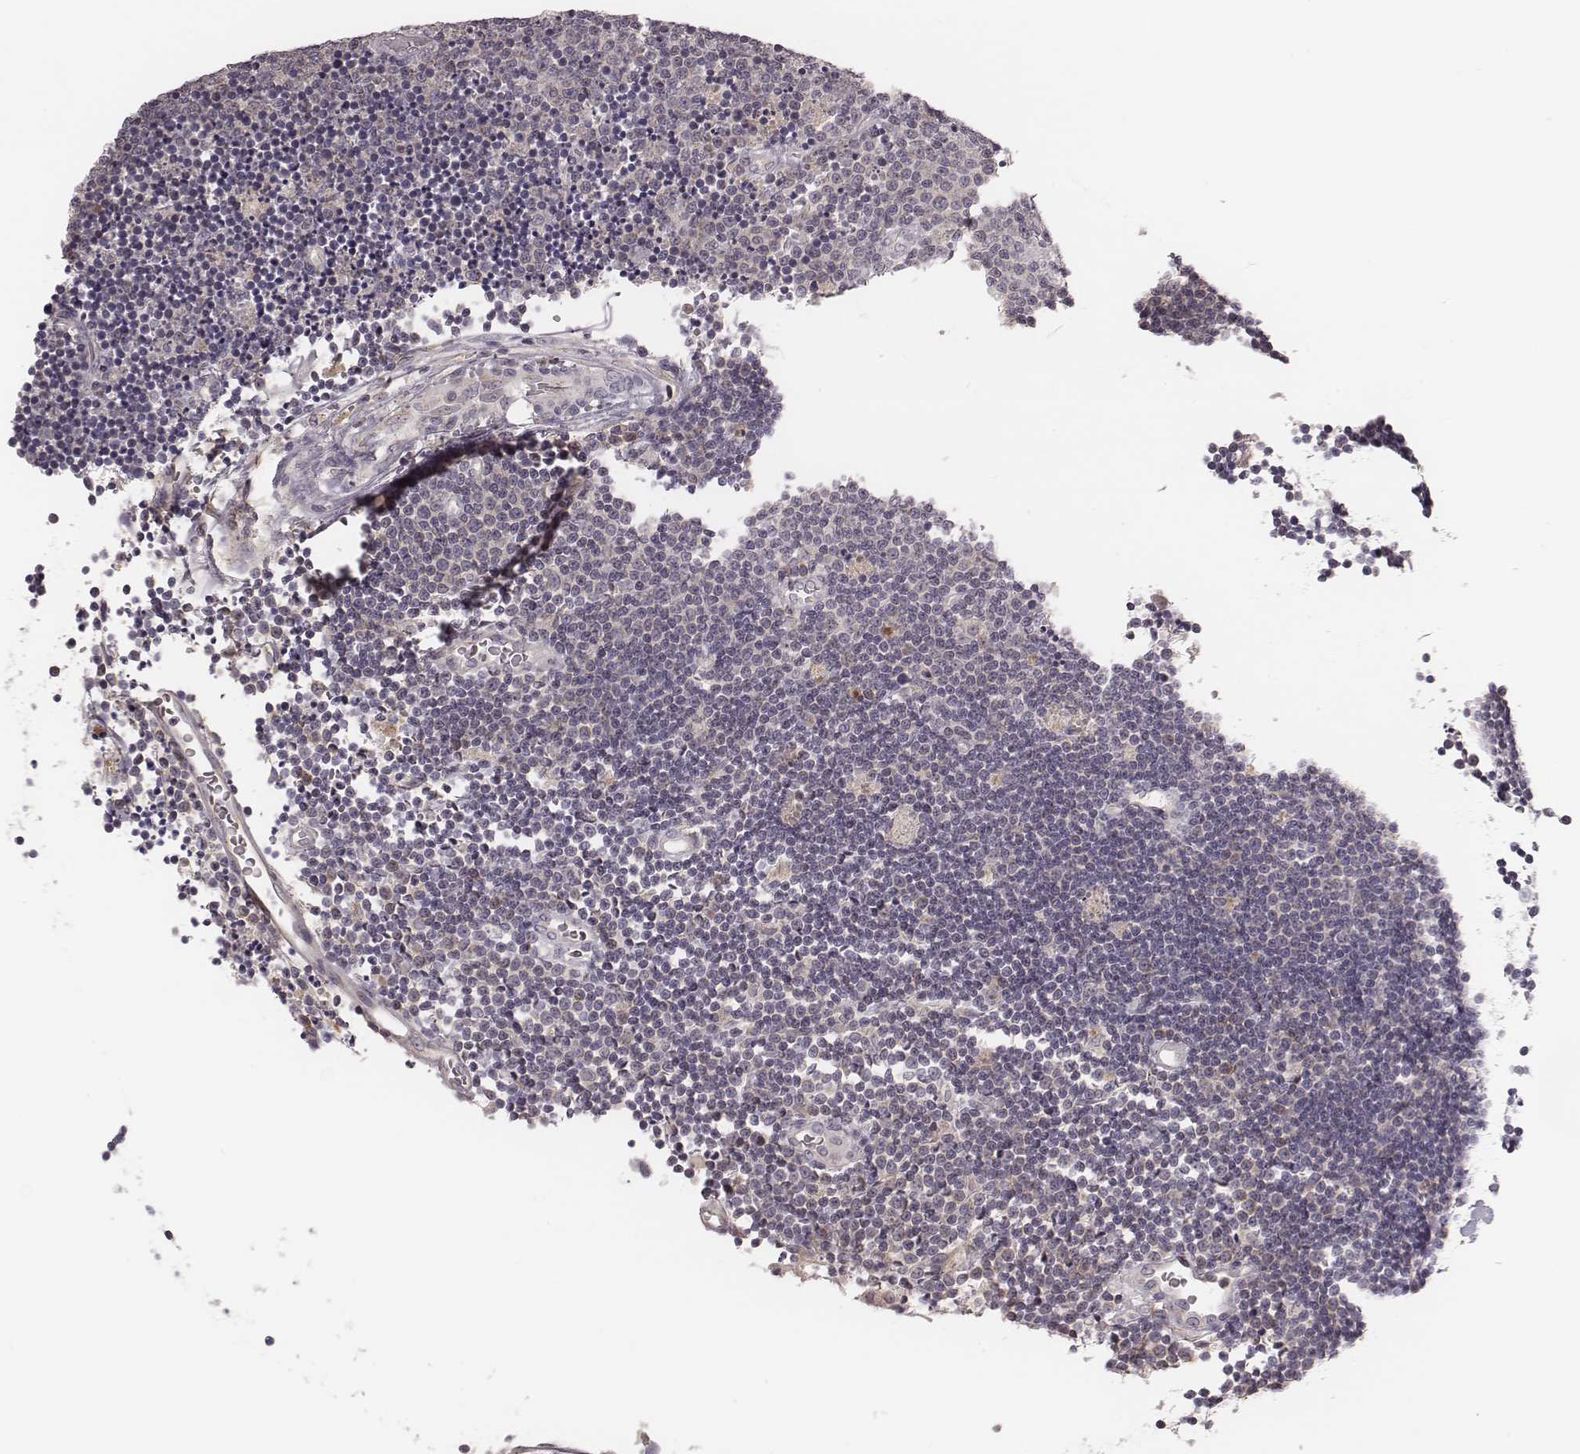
{"staining": {"intensity": "negative", "quantity": "none", "location": "none"}, "tissue": "lymphoma", "cell_type": "Tumor cells", "image_type": "cancer", "snomed": [{"axis": "morphology", "description": "Malignant lymphoma, non-Hodgkin's type, Low grade"}, {"axis": "topography", "description": "Brain"}], "caption": "A high-resolution micrograph shows immunohistochemistry staining of lymphoma, which demonstrates no significant positivity in tumor cells. The staining is performed using DAB (3,3'-diaminobenzidine) brown chromogen with nuclei counter-stained in using hematoxylin.", "gene": "P2RX5", "patient": {"sex": "female", "age": 66}}